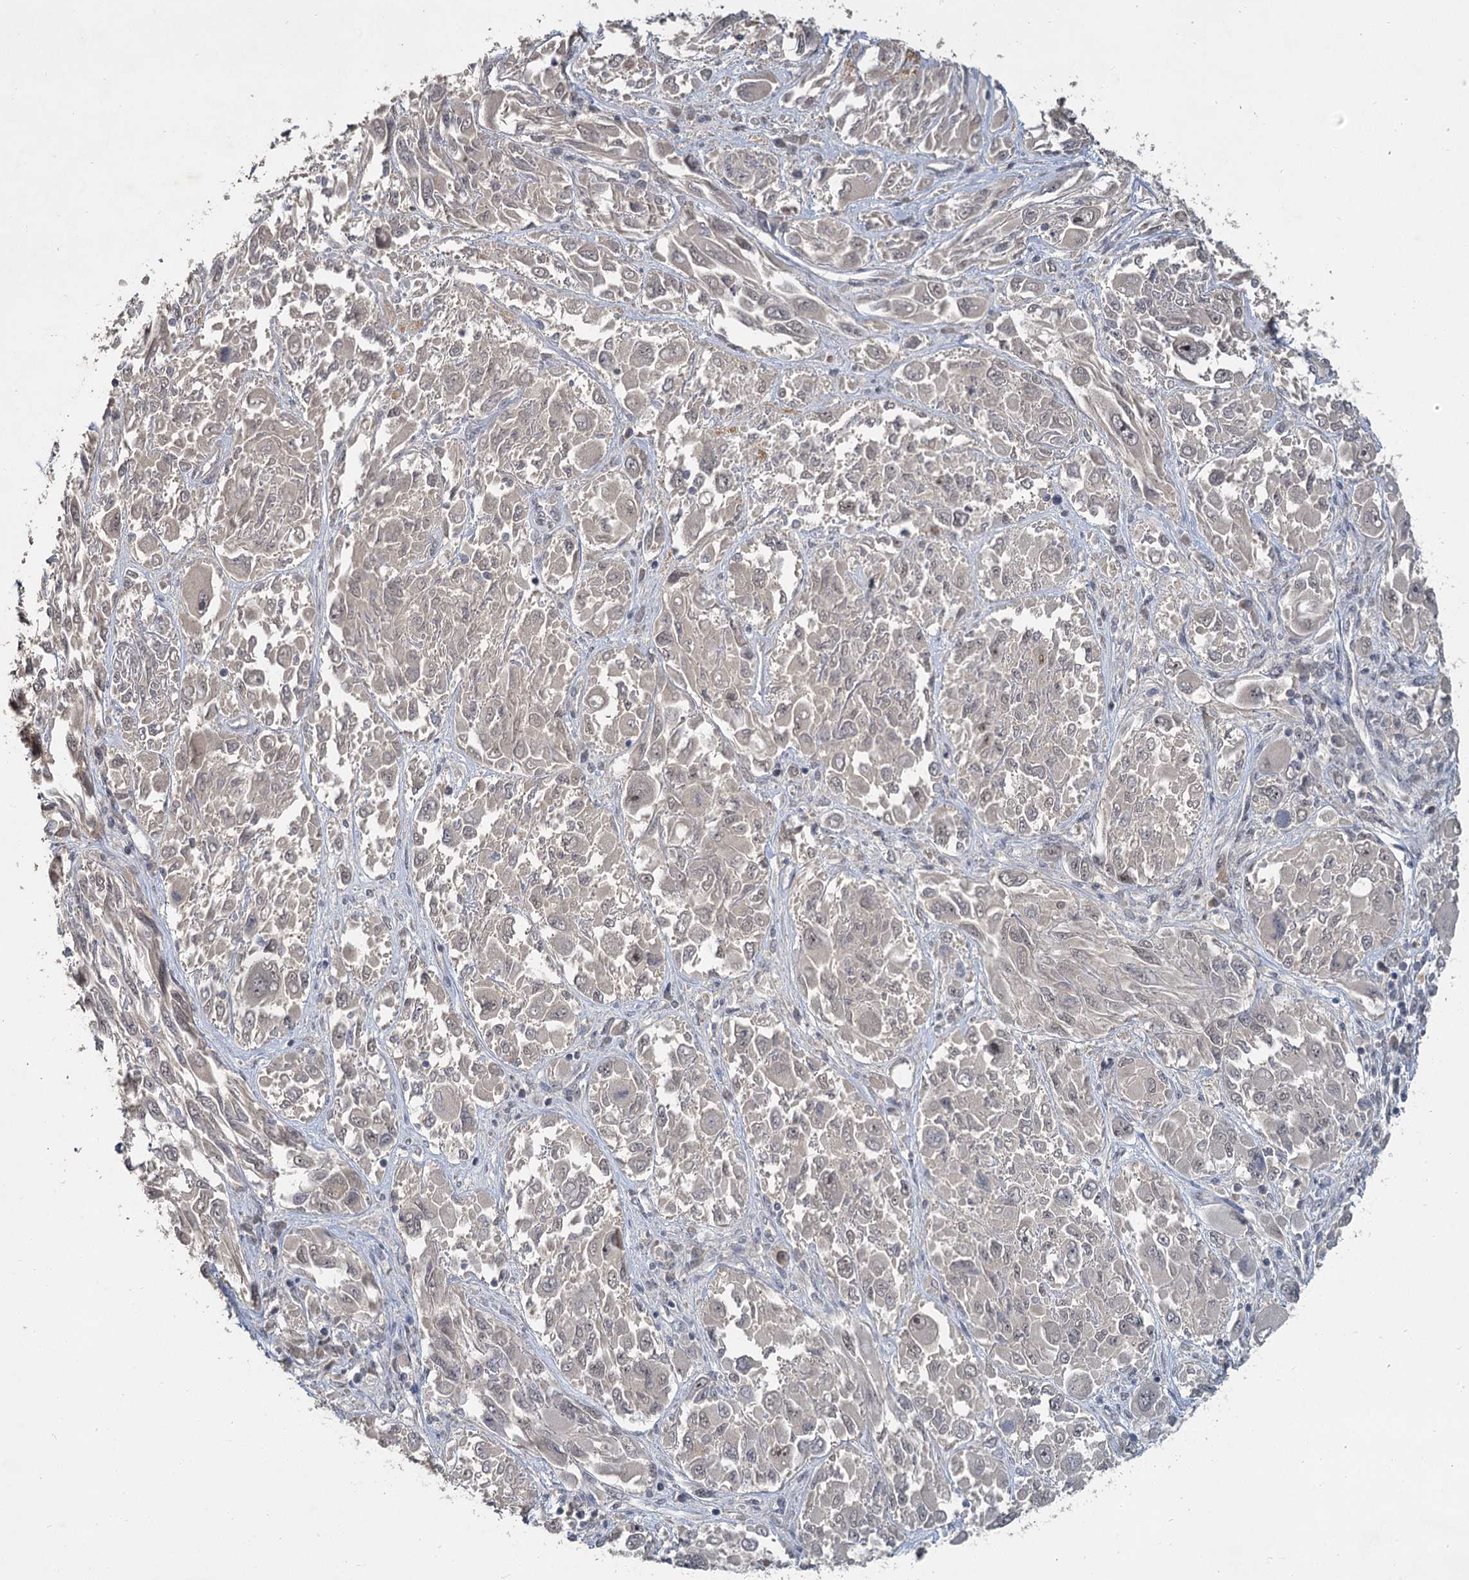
{"staining": {"intensity": "negative", "quantity": "none", "location": "none"}, "tissue": "melanoma", "cell_type": "Tumor cells", "image_type": "cancer", "snomed": [{"axis": "morphology", "description": "Malignant melanoma, NOS"}, {"axis": "topography", "description": "Skin"}], "caption": "Image shows no significant protein positivity in tumor cells of malignant melanoma.", "gene": "MUCL1", "patient": {"sex": "female", "age": 91}}